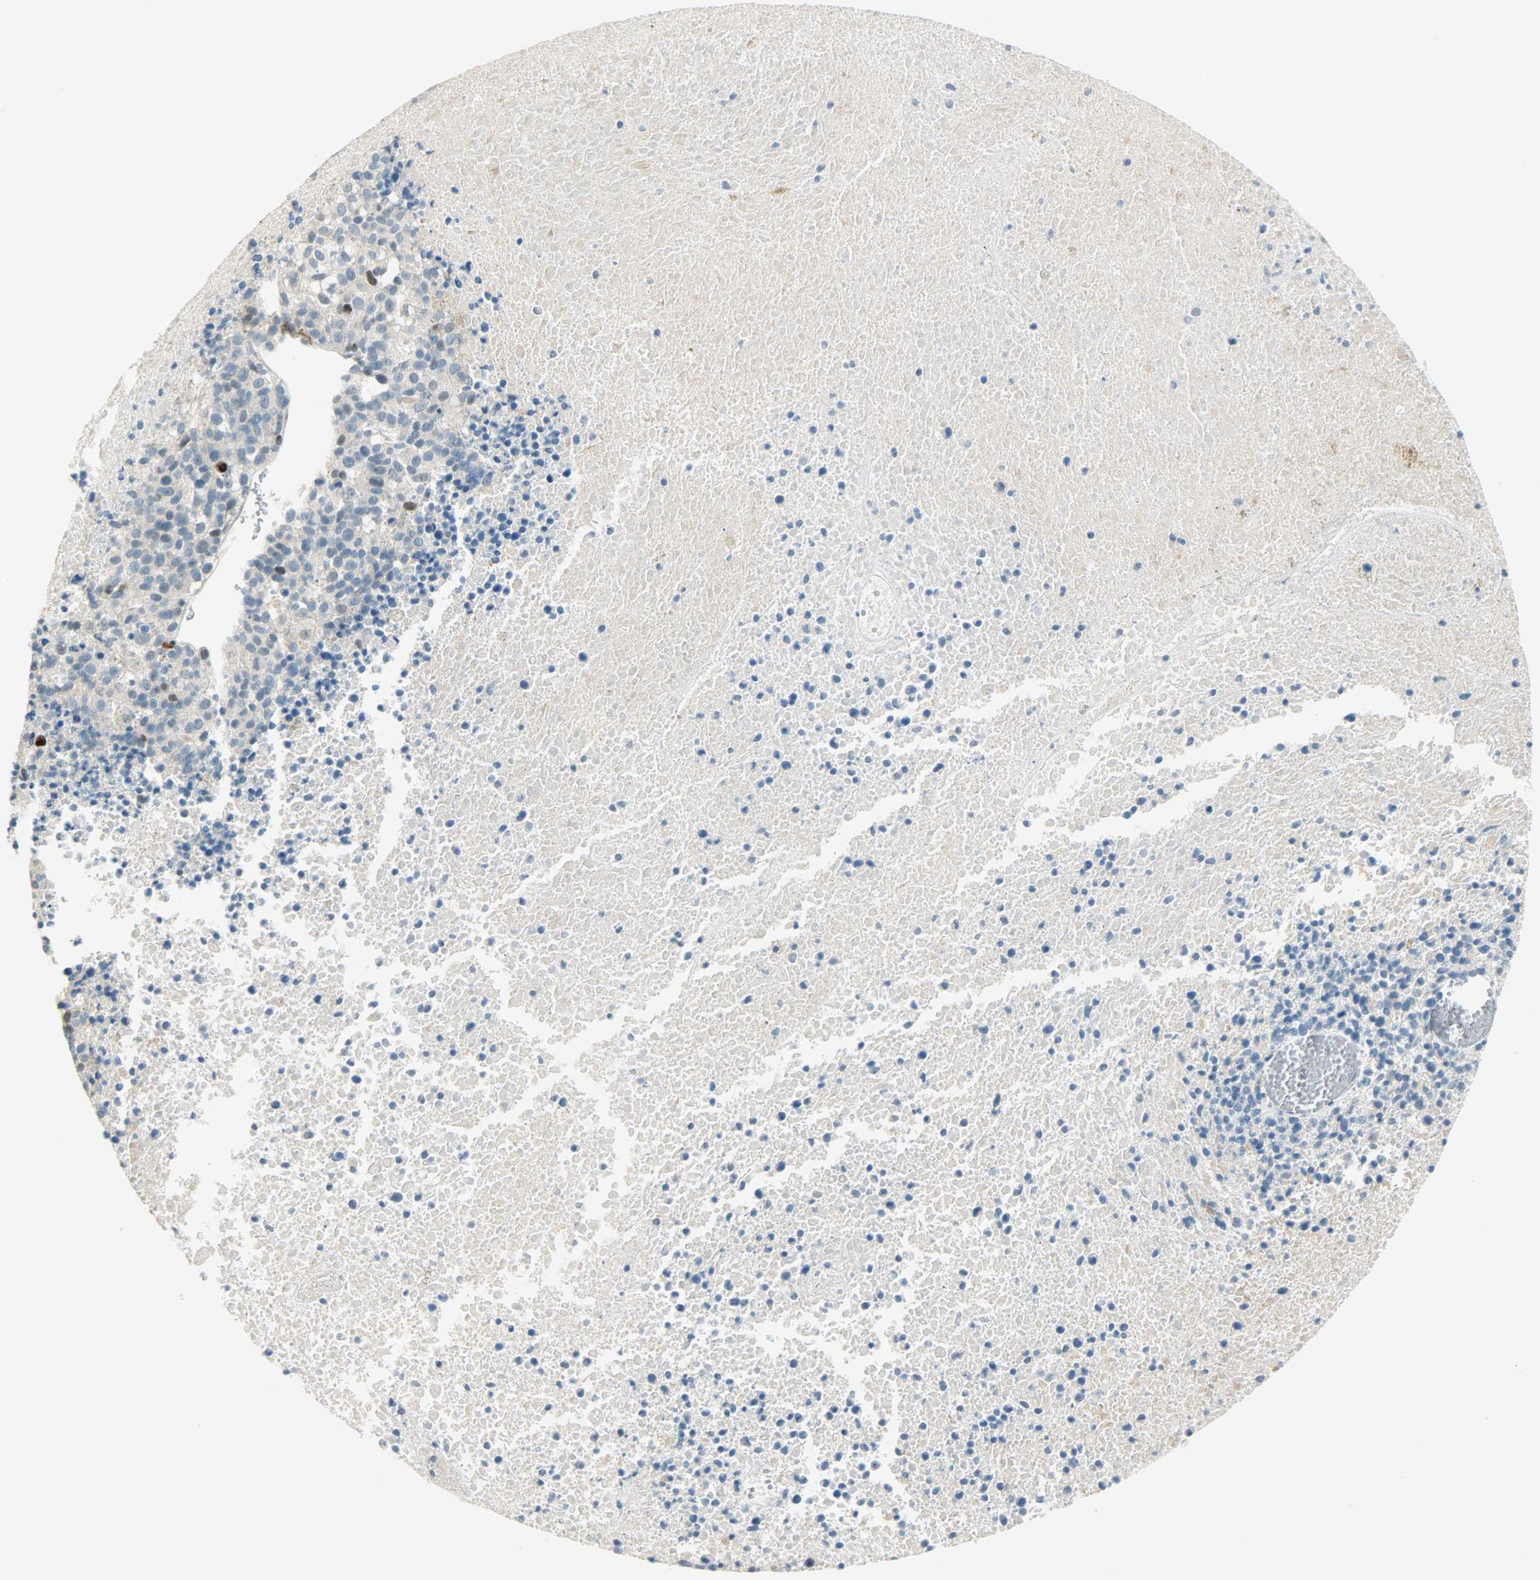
{"staining": {"intensity": "negative", "quantity": "none", "location": "none"}, "tissue": "melanoma", "cell_type": "Tumor cells", "image_type": "cancer", "snomed": [{"axis": "morphology", "description": "Malignant melanoma, Metastatic site"}, {"axis": "topography", "description": "Cerebral cortex"}], "caption": "This is a photomicrograph of IHC staining of malignant melanoma (metastatic site), which shows no expression in tumor cells.", "gene": "JUNB", "patient": {"sex": "female", "age": 52}}